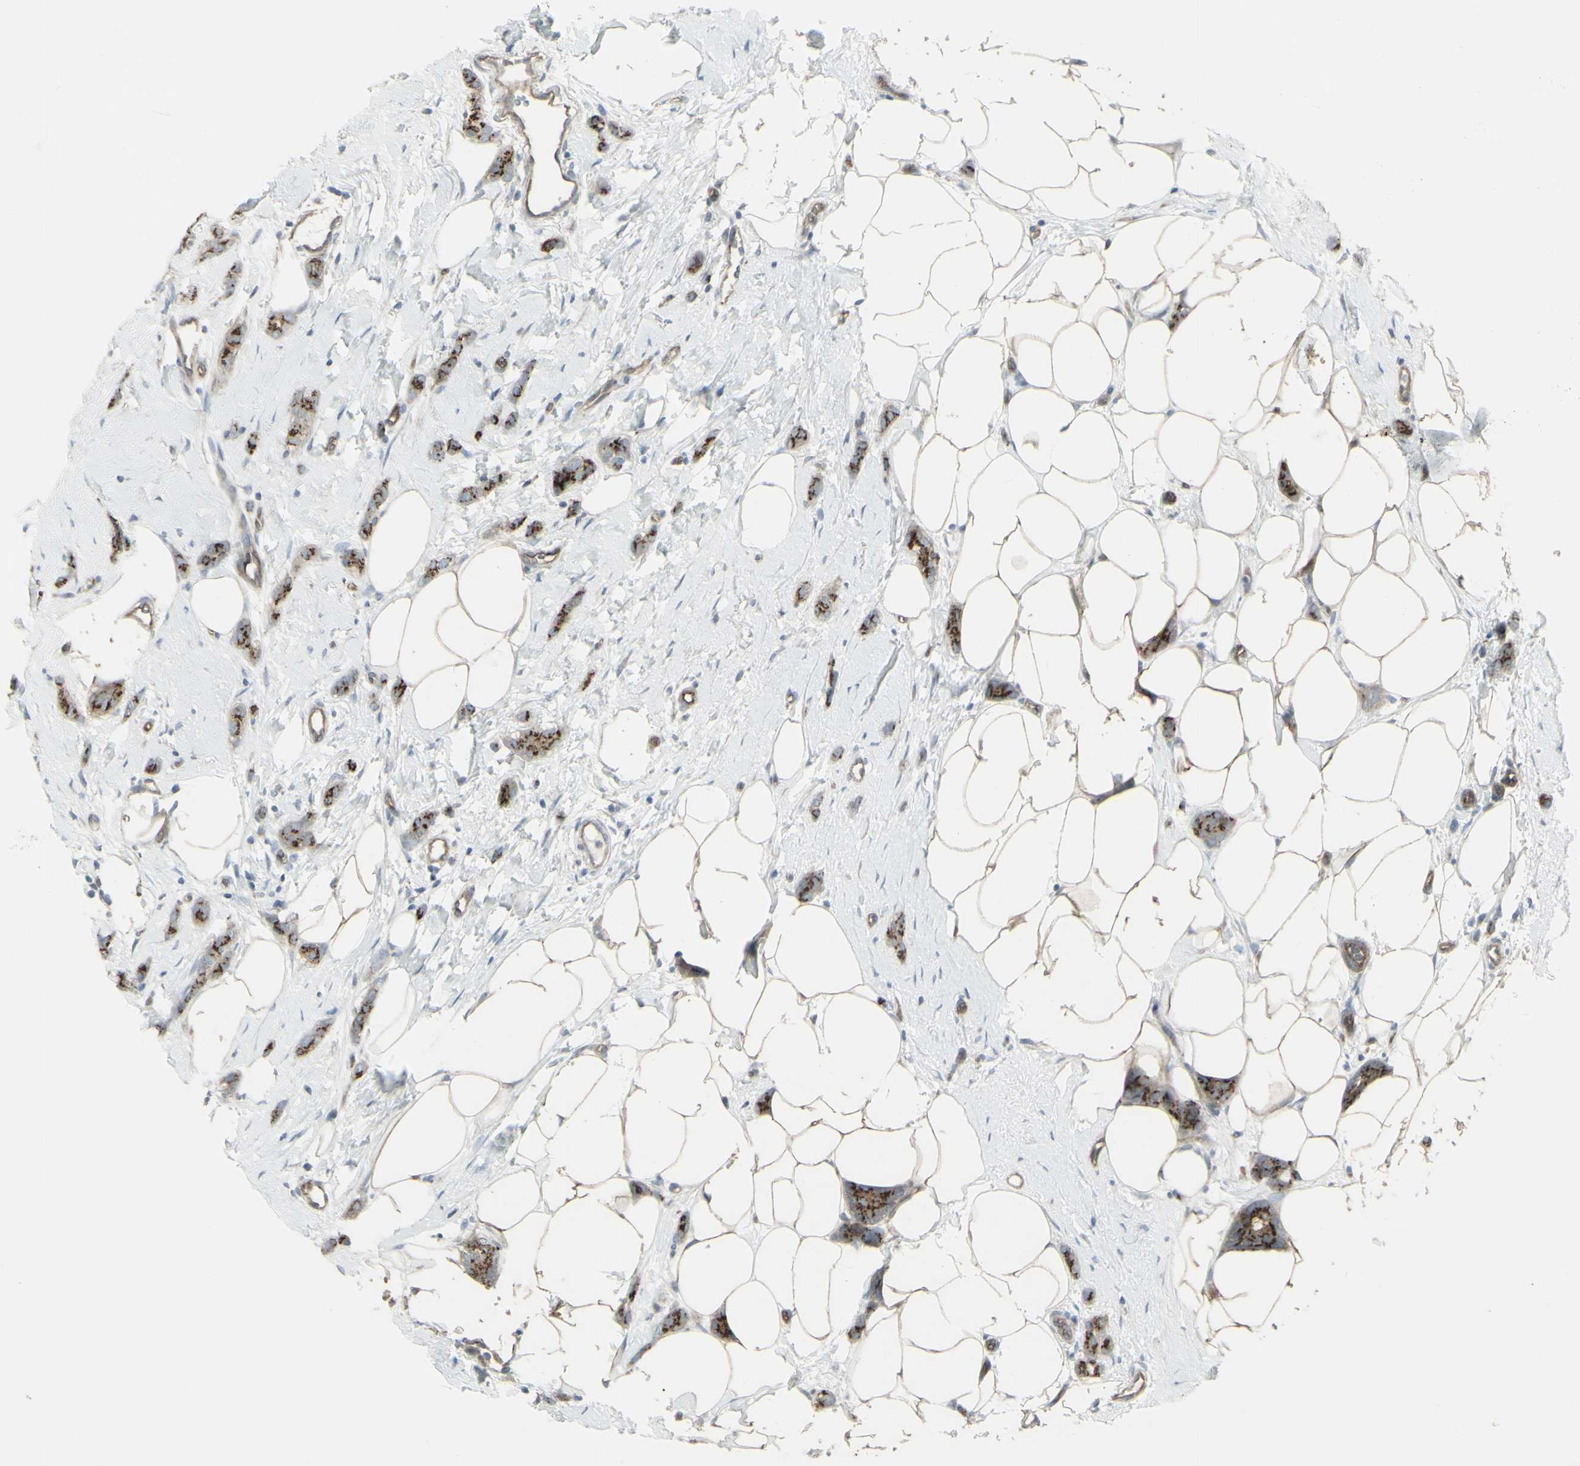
{"staining": {"intensity": "strong", "quantity": ">75%", "location": "cytoplasmic/membranous"}, "tissue": "breast cancer", "cell_type": "Tumor cells", "image_type": "cancer", "snomed": [{"axis": "morphology", "description": "Lobular carcinoma"}, {"axis": "topography", "description": "Skin"}, {"axis": "topography", "description": "Breast"}], "caption": "Immunohistochemistry histopathology image of breast cancer (lobular carcinoma) stained for a protein (brown), which demonstrates high levels of strong cytoplasmic/membranous staining in about >75% of tumor cells.", "gene": "GALNT6", "patient": {"sex": "female", "age": 46}}